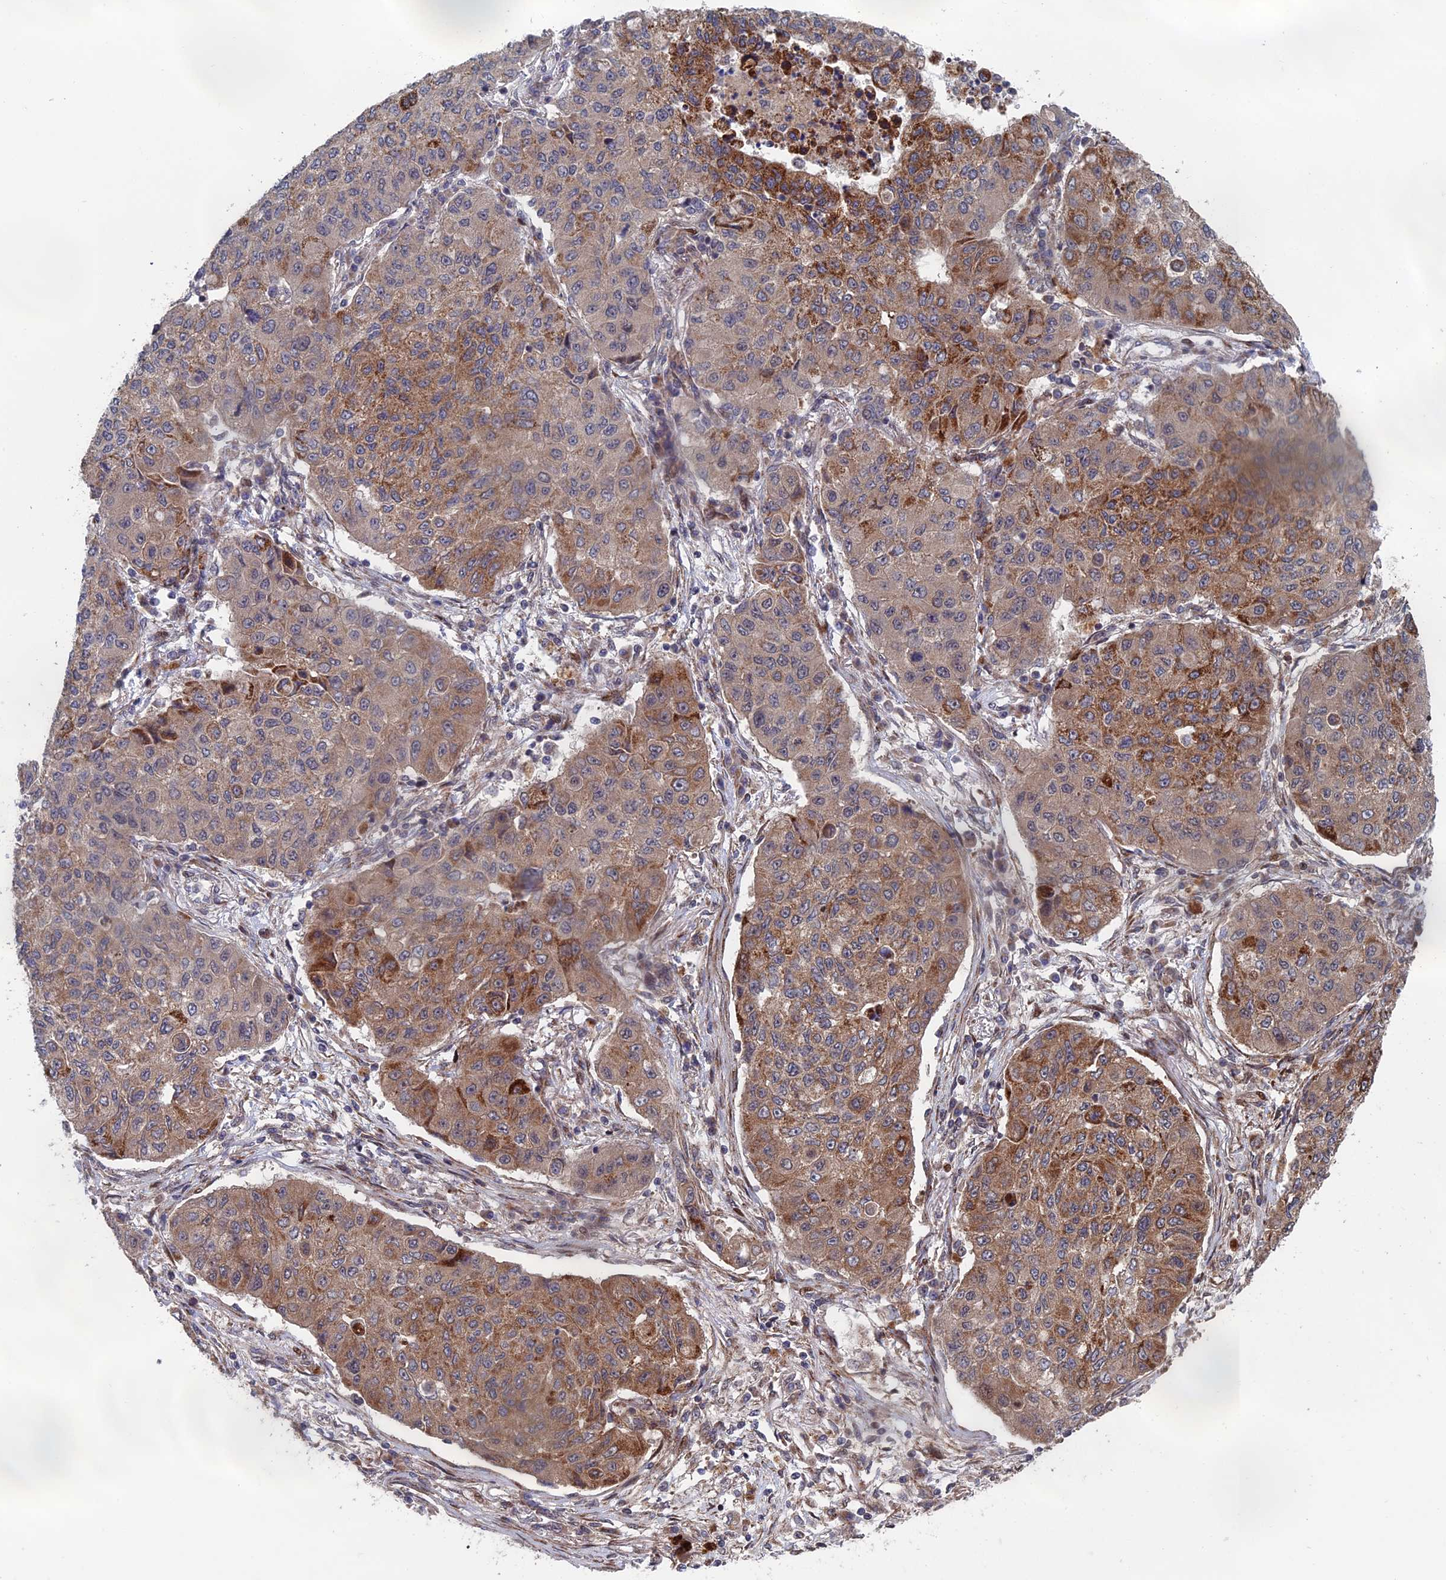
{"staining": {"intensity": "moderate", "quantity": "25%-75%", "location": "cytoplasmic/membranous"}, "tissue": "lung cancer", "cell_type": "Tumor cells", "image_type": "cancer", "snomed": [{"axis": "morphology", "description": "Squamous cell carcinoma, NOS"}, {"axis": "topography", "description": "Lung"}], "caption": "Immunohistochemistry (IHC) photomicrograph of squamous cell carcinoma (lung) stained for a protein (brown), which demonstrates medium levels of moderate cytoplasmic/membranous expression in about 25%-75% of tumor cells.", "gene": "GTF2IRD1", "patient": {"sex": "male", "age": 74}}